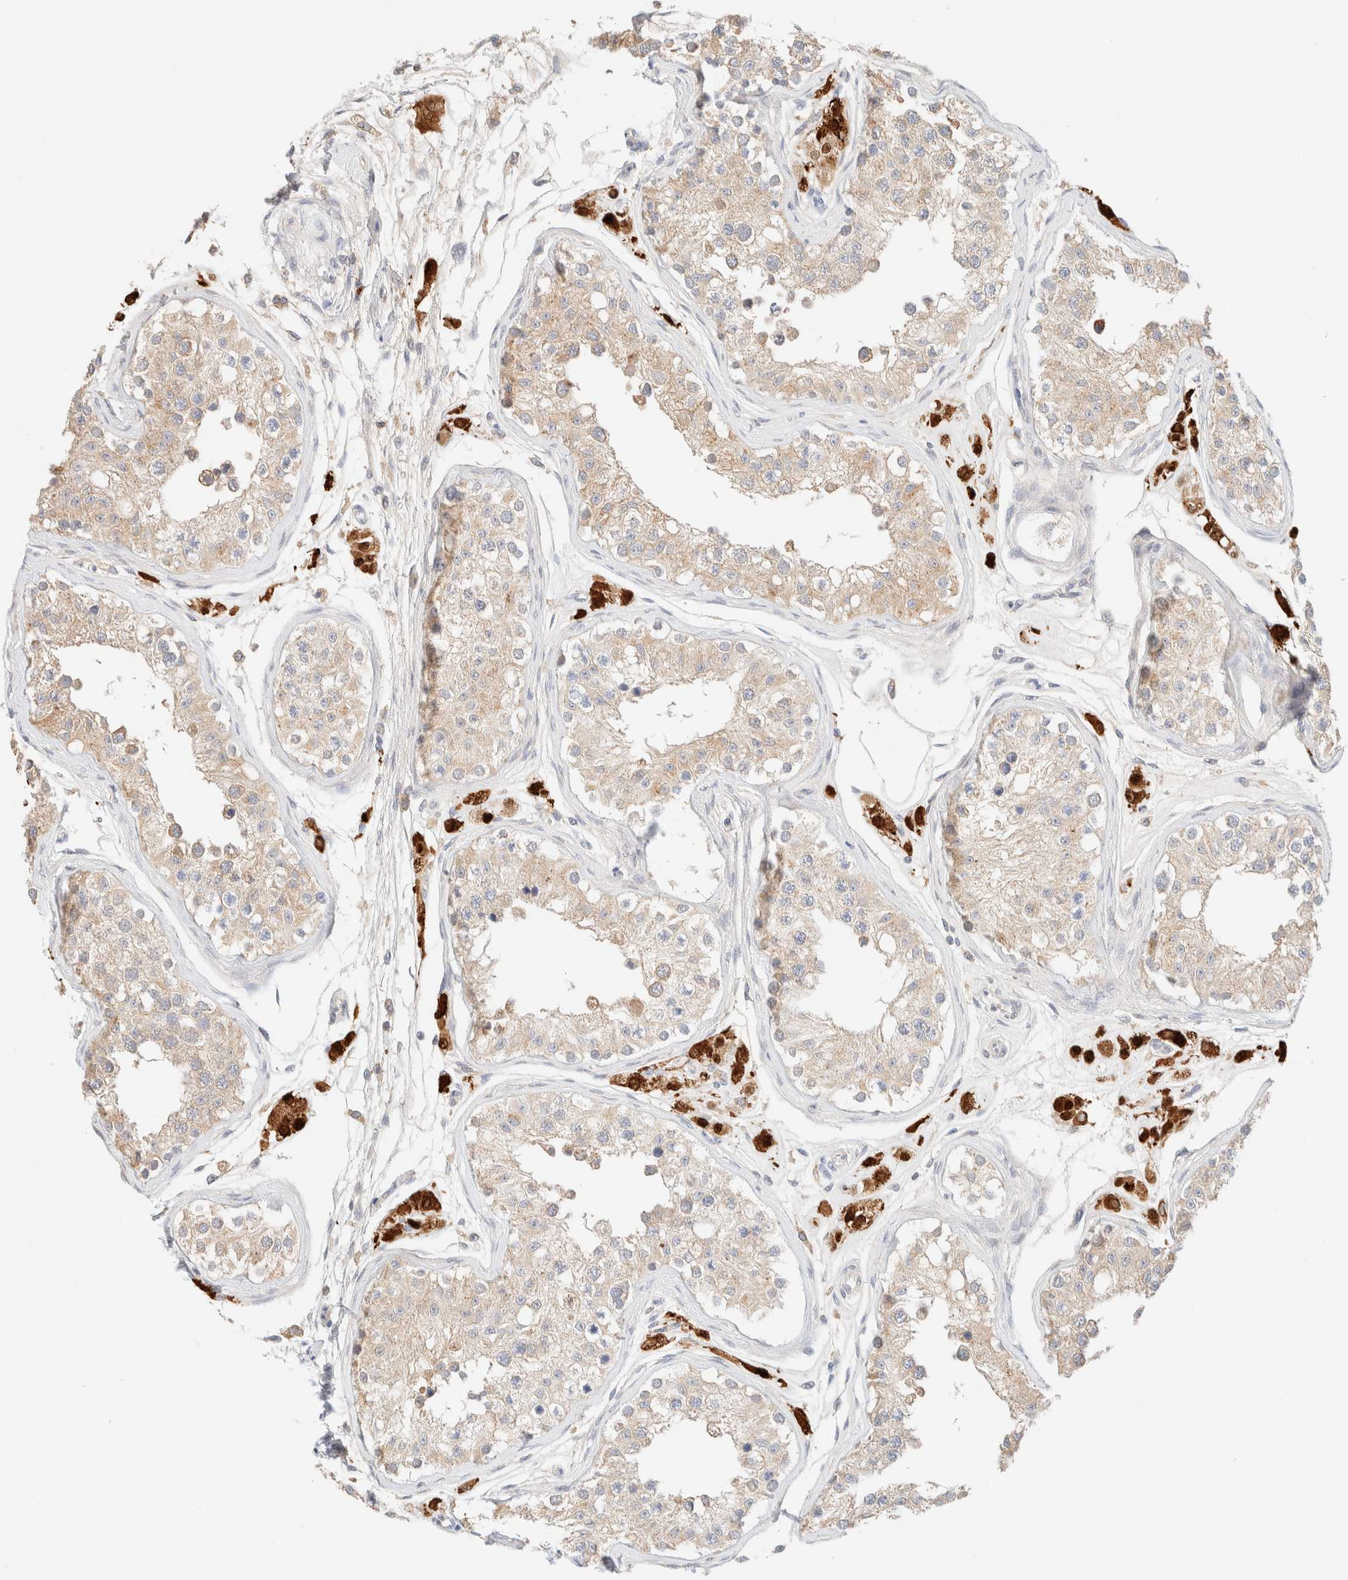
{"staining": {"intensity": "weak", "quantity": "25%-75%", "location": "cytoplasmic/membranous"}, "tissue": "testis", "cell_type": "Cells in seminiferous ducts", "image_type": "normal", "snomed": [{"axis": "morphology", "description": "Normal tissue, NOS"}, {"axis": "morphology", "description": "Adenocarcinoma, metastatic, NOS"}, {"axis": "topography", "description": "Testis"}], "caption": "This micrograph exhibits IHC staining of normal testis, with low weak cytoplasmic/membranous expression in approximately 25%-75% of cells in seminiferous ducts.", "gene": "SARM1", "patient": {"sex": "male", "age": 26}}